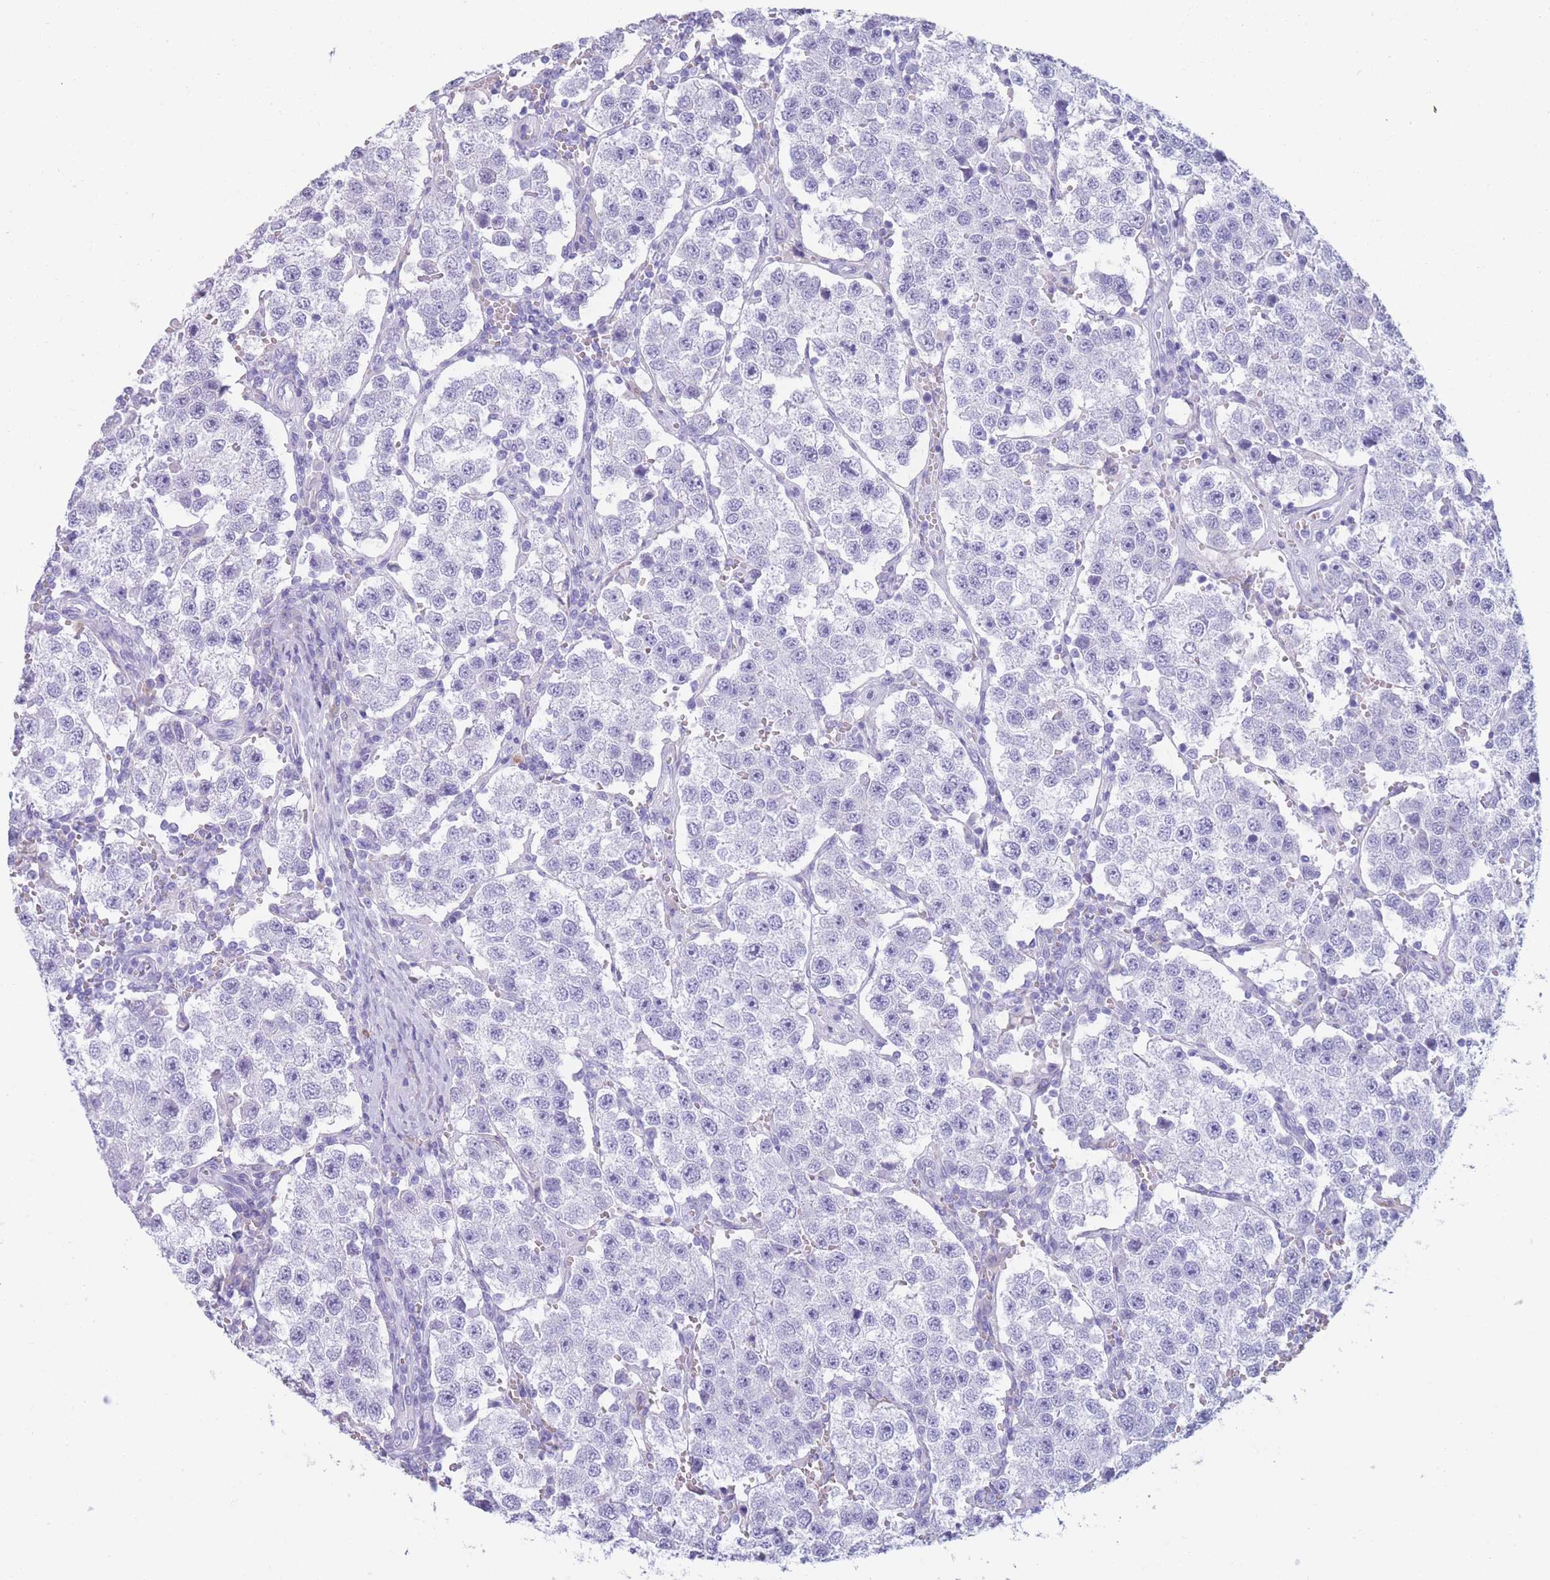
{"staining": {"intensity": "negative", "quantity": "none", "location": "none"}, "tissue": "testis cancer", "cell_type": "Tumor cells", "image_type": "cancer", "snomed": [{"axis": "morphology", "description": "Seminoma, NOS"}, {"axis": "topography", "description": "Testis"}], "caption": "Image shows no significant protein expression in tumor cells of testis seminoma. Brightfield microscopy of immunohistochemistry (IHC) stained with DAB (3,3'-diaminobenzidine) (brown) and hematoxylin (blue), captured at high magnification.", "gene": "COL27A1", "patient": {"sex": "male", "age": 37}}